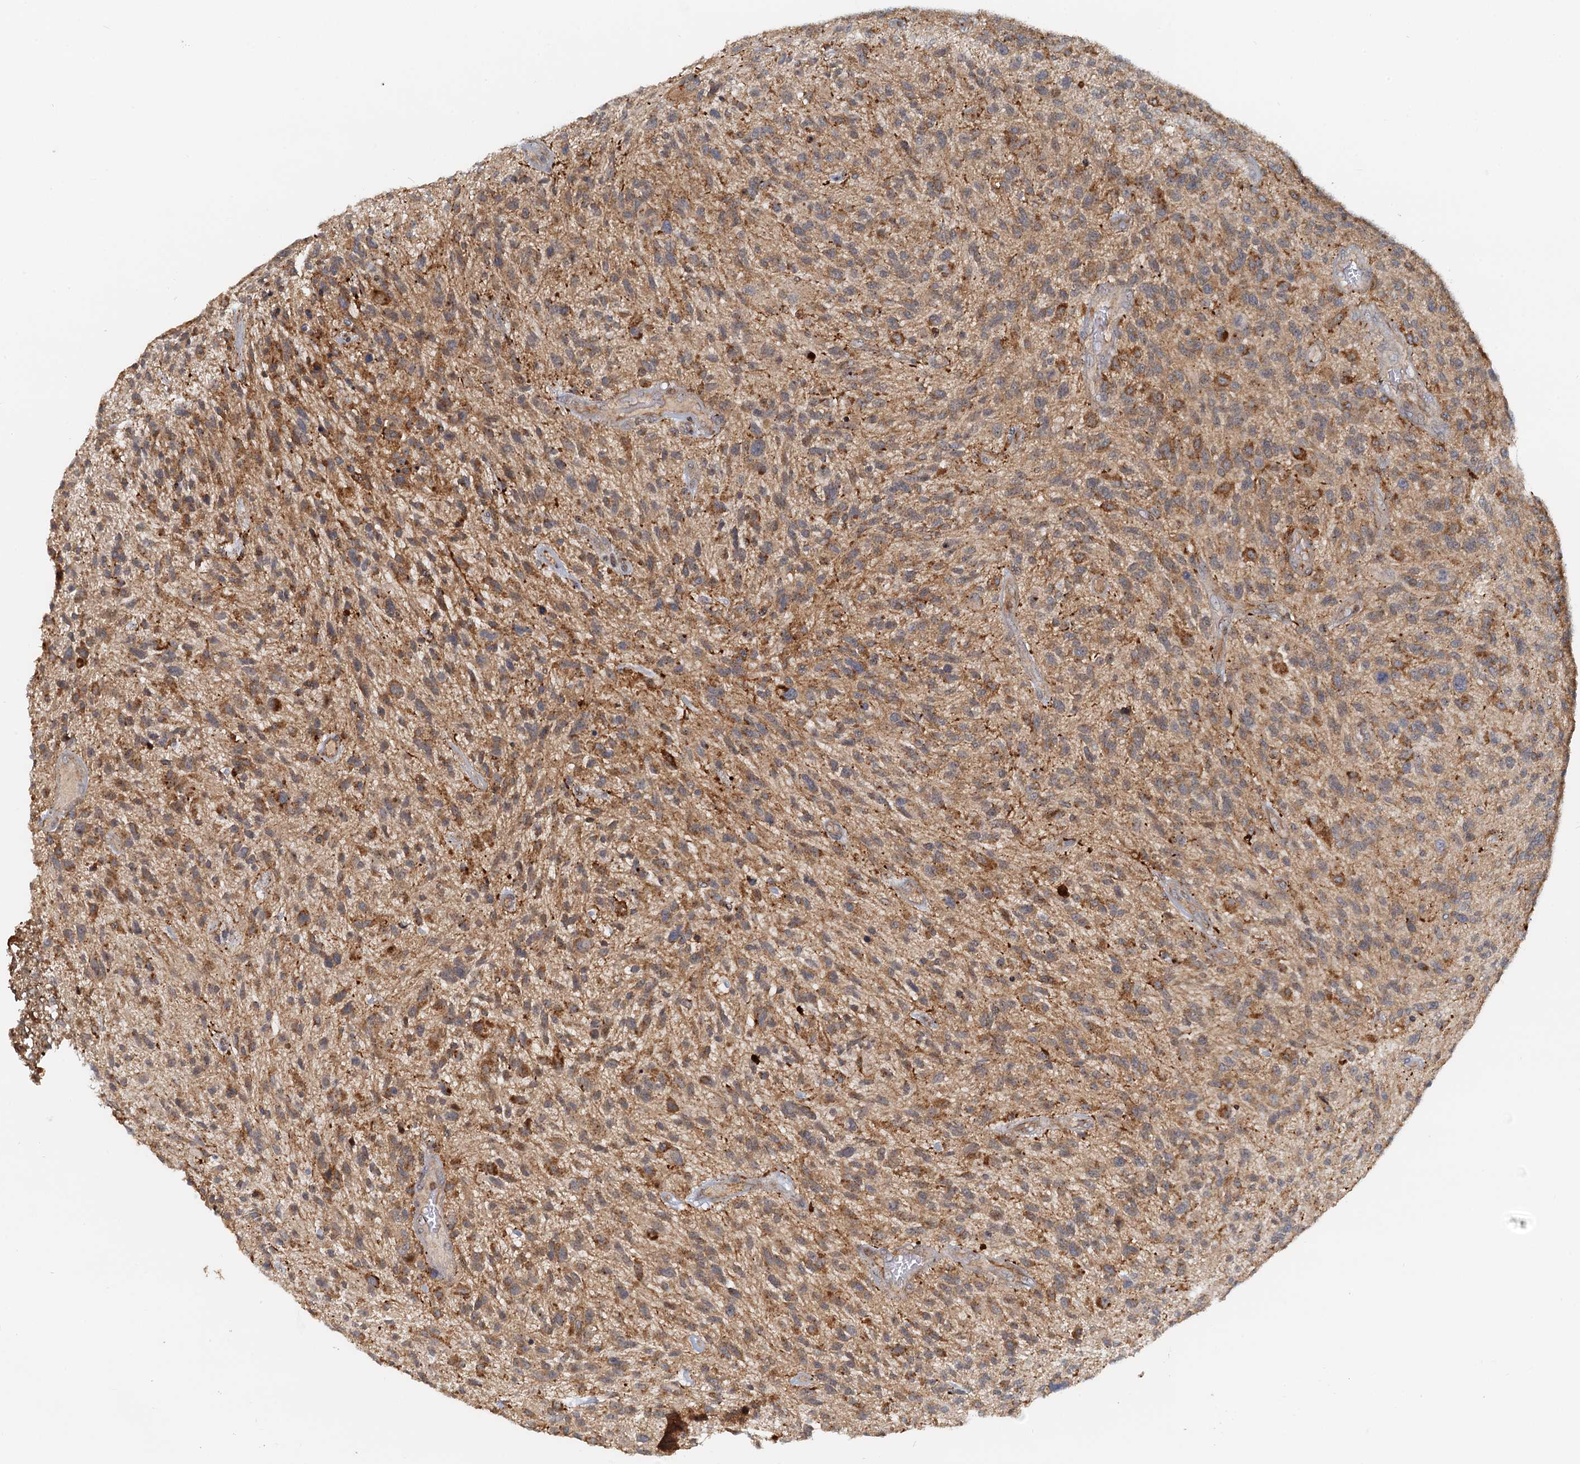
{"staining": {"intensity": "moderate", "quantity": ">75%", "location": "cytoplasmic/membranous"}, "tissue": "glioma", "cell_type": "Tumor cells", "image_type": "cancer", "snomed": [{"axis": "morphology", "description": "Glioma, malignant, High grade"}, {"axis": "topography", "description": "Brain"}], "caption": "IHC histopathology image of malignant glioma (high-grade) stained for a protein (brown), which displays medium levels of moderate cytoplasmic/membranous positivity in approximately >75% of tumor cells.", "gene": "TOLLIP", "patient": {"sex": "male", "age": 47}}